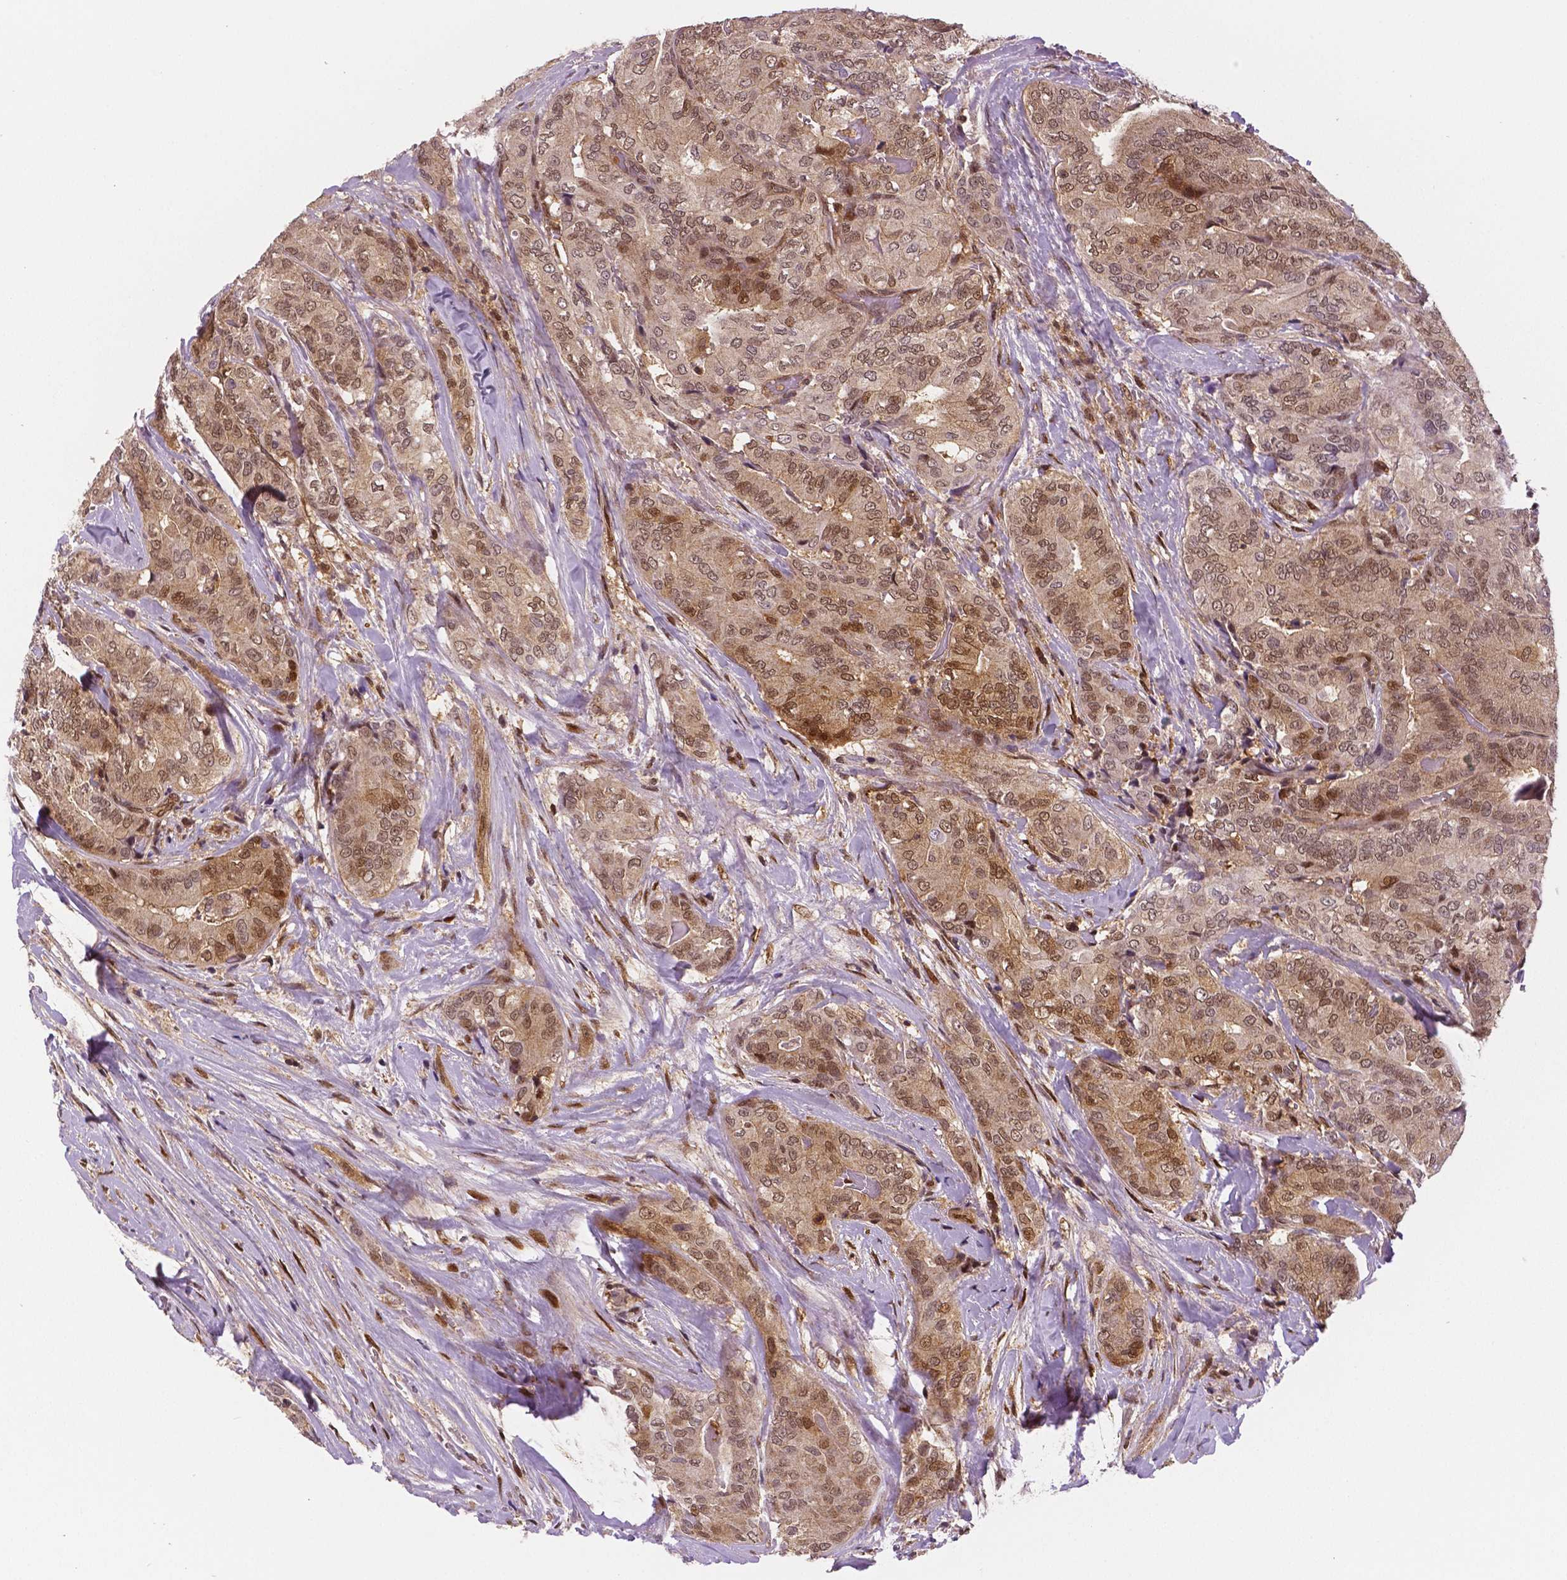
{"staining": {"intensity": "moderate", "quantity": ">75%", "location": "cytoplasmic/membranous,nuclear"}, "tissue": "thyroid cancer", "cell_type": "Tumor cells", "image_type": "cancer", "snomed": [{"axis": "morphology", "description": "Papillary adenocarcinoma, NOS"}, {"axis": "topography", "description": "Thyroid gland"}], "caption": "Immunohistochemical staining of thyroid papillary adenocarcinoma demonstrates moderate cytoplasmic/membranous and nuclear protein positivity in about >75% of tumor cells. Using DAB (brown) and hematoxylin (blue) stains, captured at high magnification using brightfield microscopy.", "gene": "STAT3", "patient": {"sex": "male", "age": 61}}